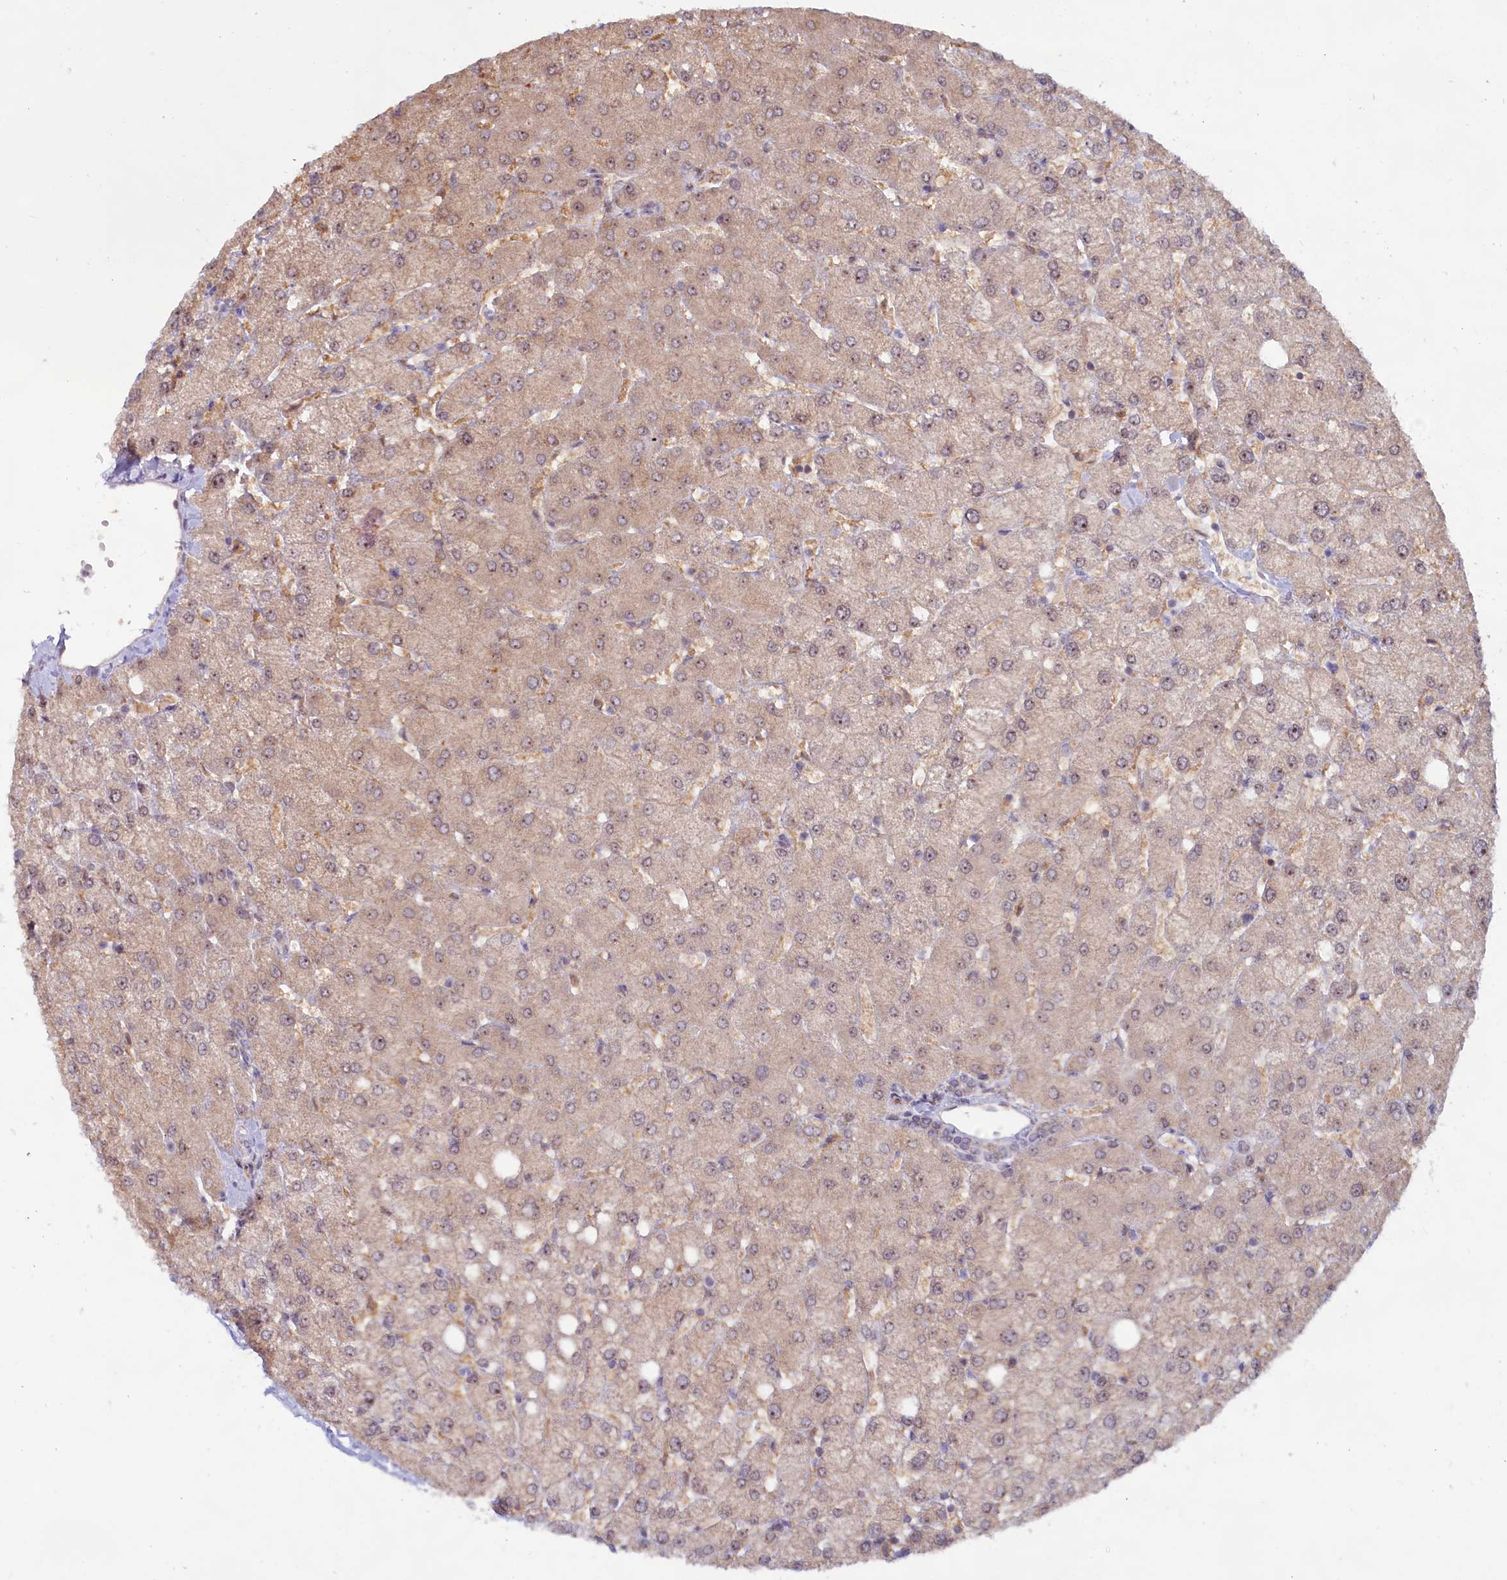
{"staining": {"intensity": "negative", "quantity": "none", "location": "none"}, "tissue": "liver", "cell_type": "Cholangiocytes", "image_type": "normal", "snomed": [{"axis": "morphology", "description": "Normal tissue, NOS"}, {"axis": "topography", "description": "Liver"}], "caption": "The IHC micrograph has no significant positivity in cholangiocytes of liver. (DAB (3,3'-diaminobenzidine) immunohistochemistry (IHC) visualized using brightfield microscopy, high magnification).", "gene": "C1D", "patient": {"sex": "female", "age": 54}}